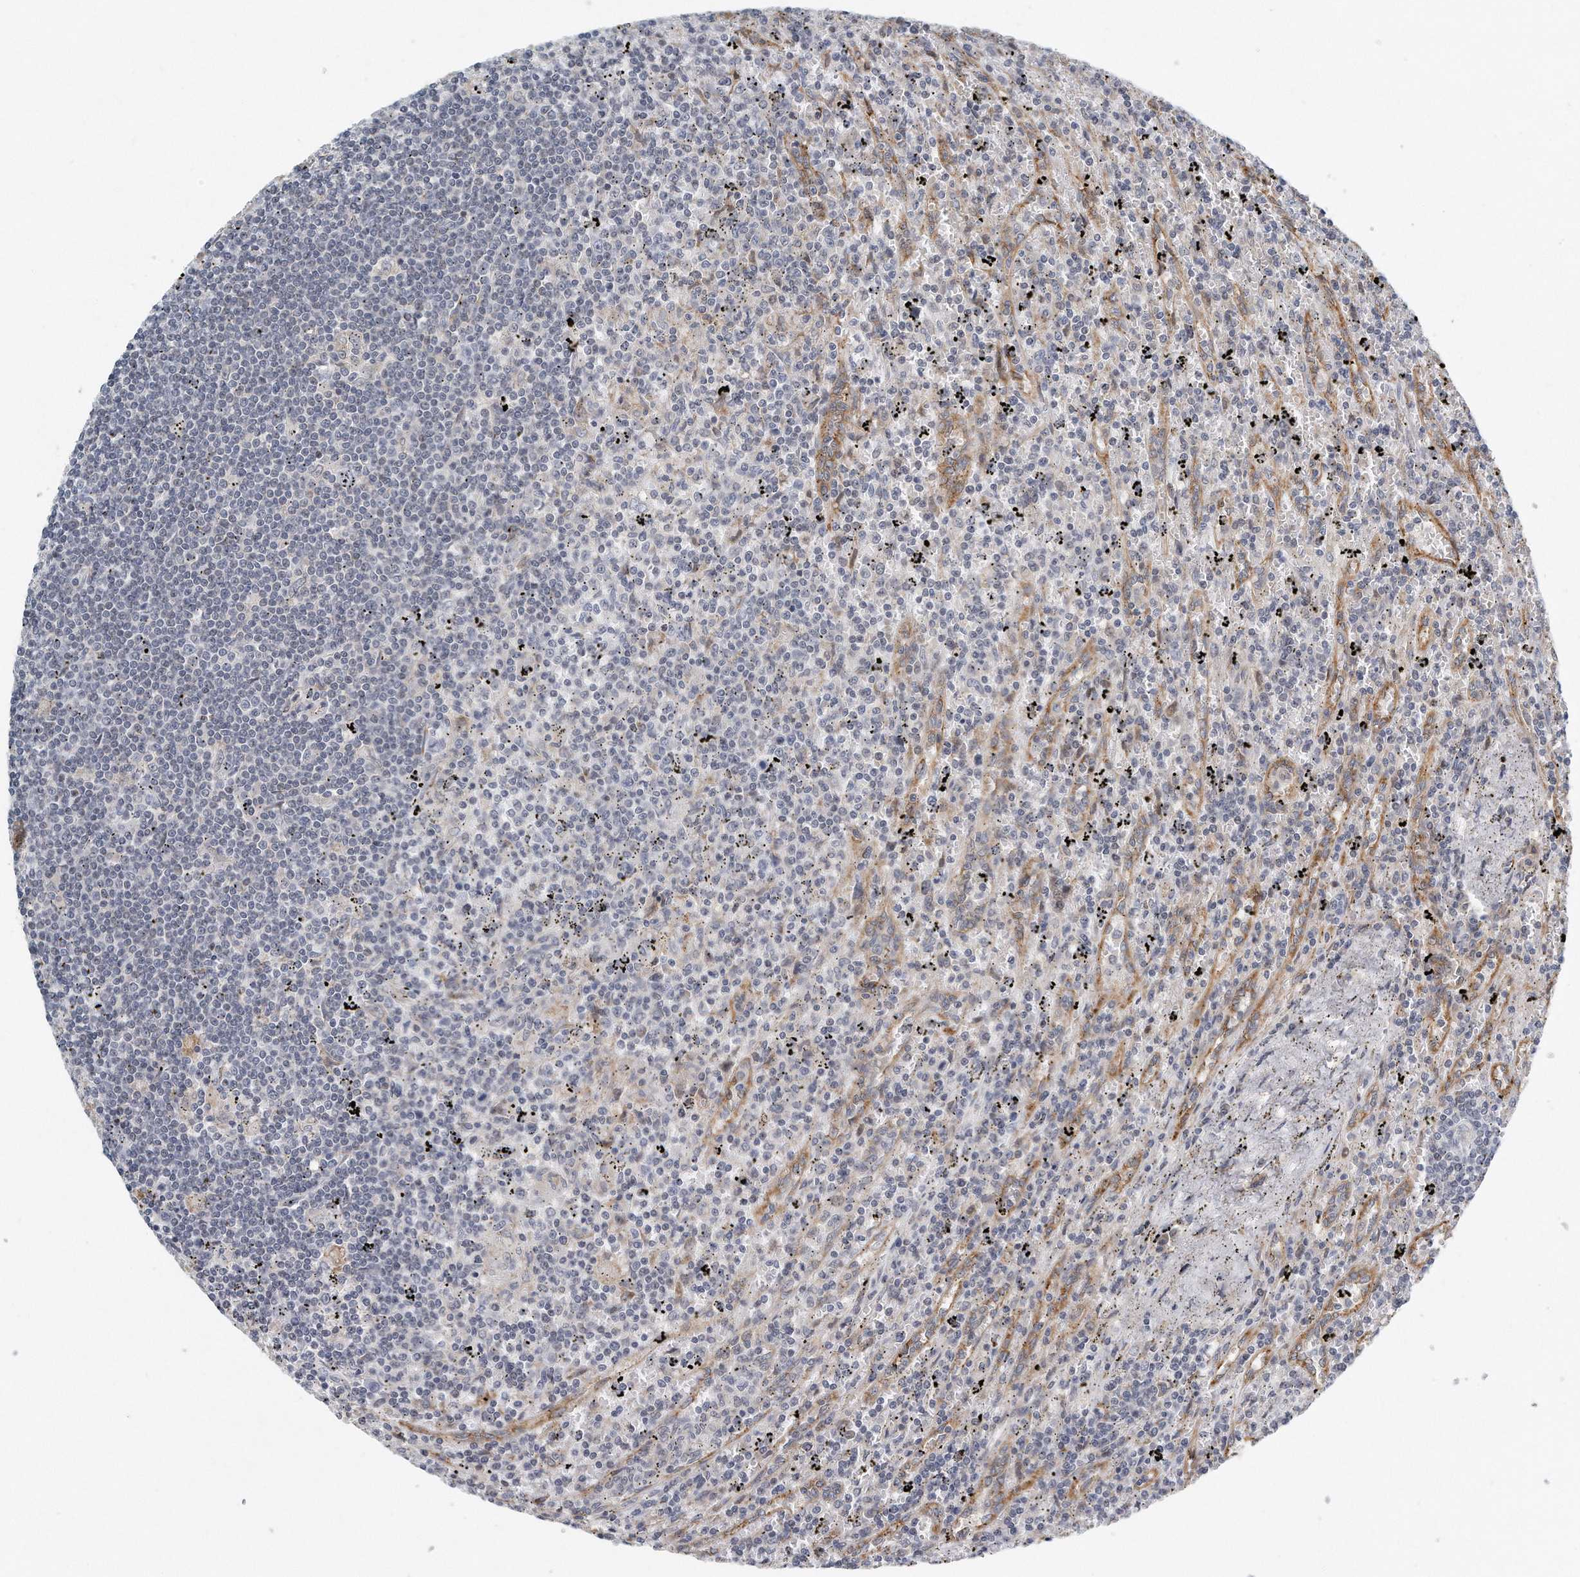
{"staining": {"intensity": "negative", "quantity": "none", "location": "none"}, "tissue": "lymphoma", "cell_type": "Tumor cells", "image_type": "cancer", "snomed": [{"axis": "morphology", "description": "Malignant lymphoma, non-Hodgkin's type, Low grade"}, {"axis": "topography", "description": "Spleen"}], "caption": "A micrograph of human lymphoma is negative for staining in tumor cells. (Stains: DAB immunohistochemistry with hematoxylin counter stain, Microscopy: brightfield microscopy at high magnification).", "gene": "VLDLR", "patient": {"sex": "male", "age": 76}}